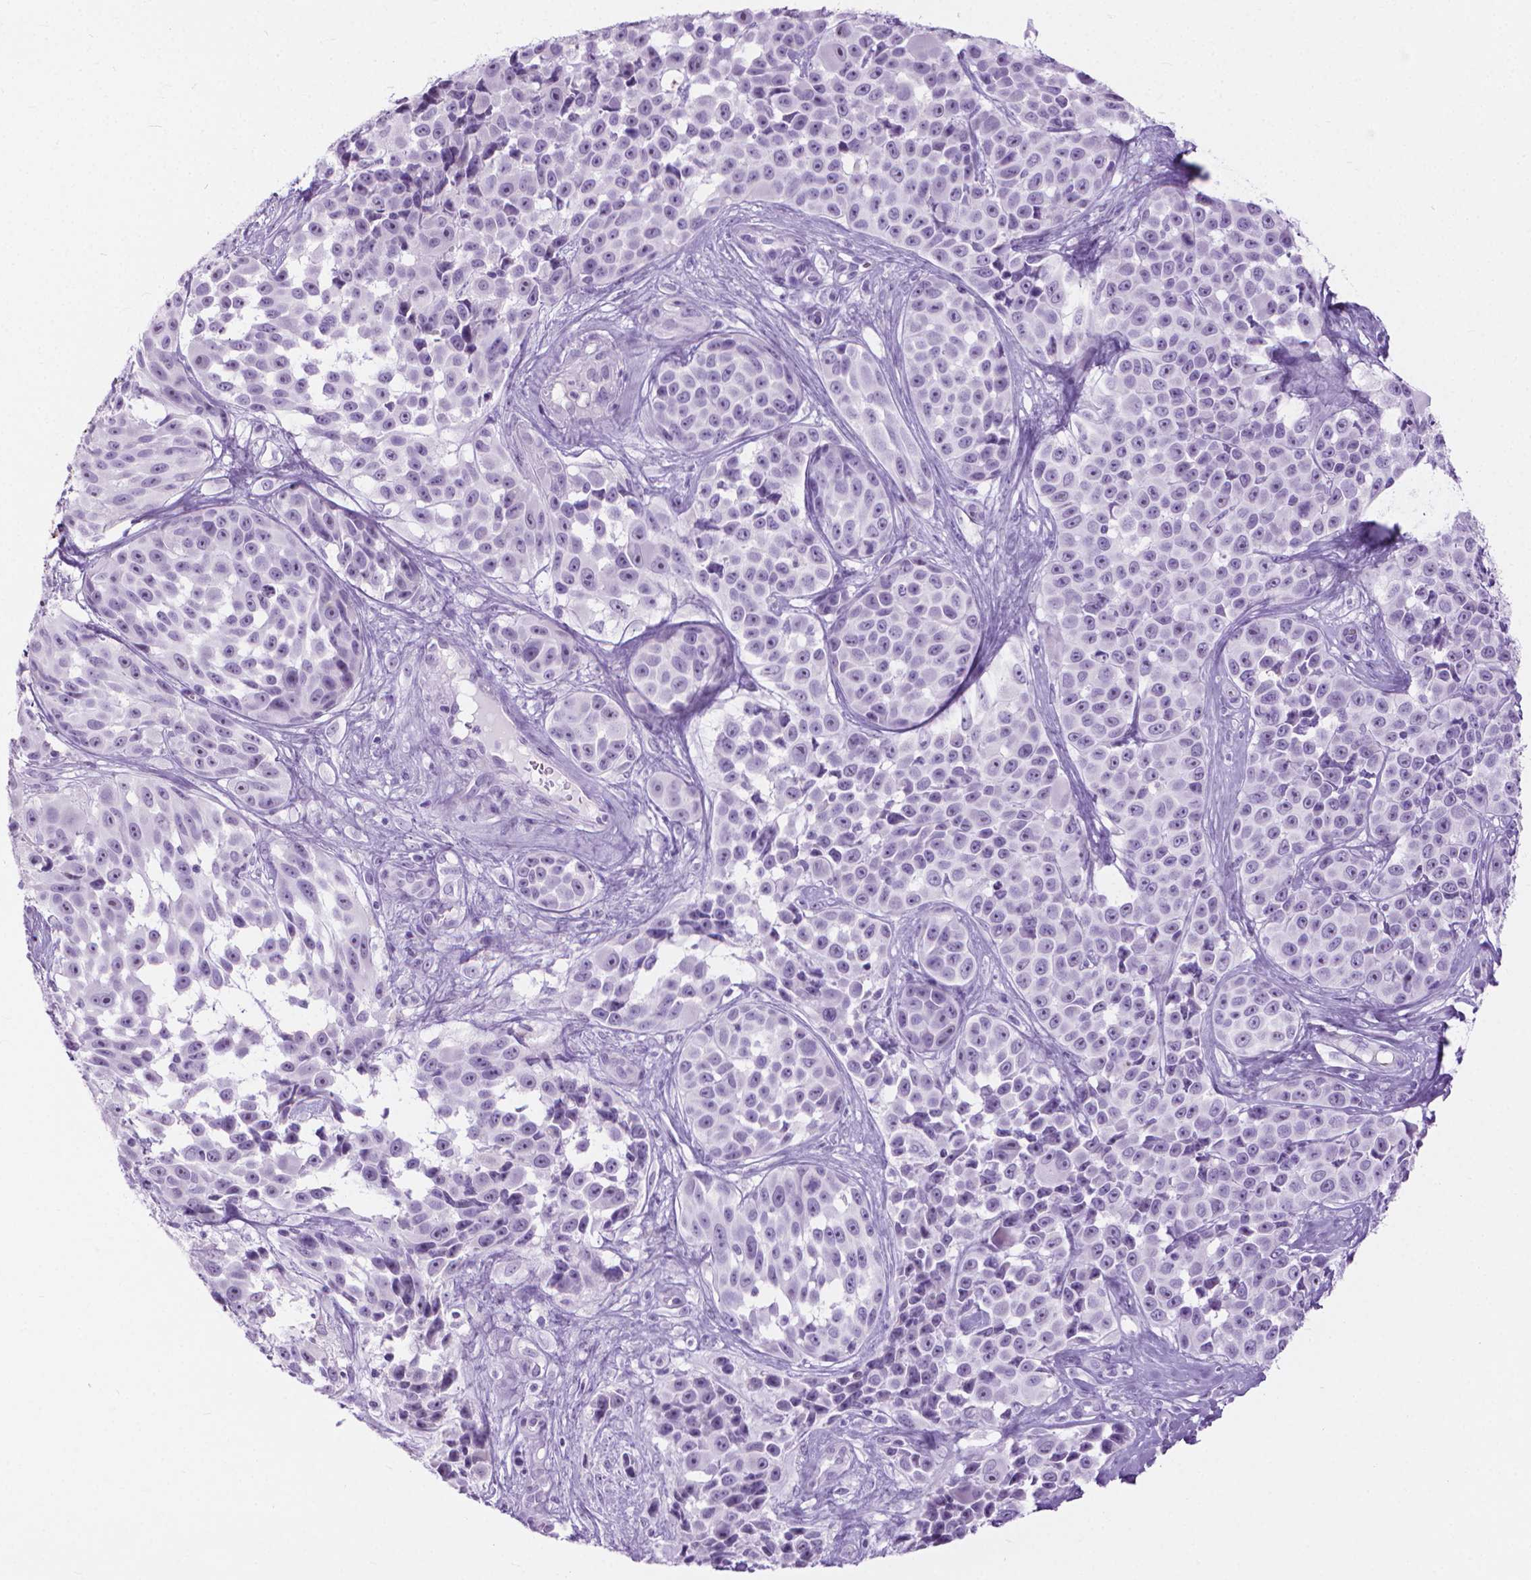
{"staining": {"intensity": "negative", "quantity": "none", "location": "none"}, "tissue": "melanoma", "cell_type": "Tumor cells", "image_type": "cancer", "snomed": [{"axis": "morphology", "description": "Malignant melanoma, NOS"}, {"axis": "topography", "description": "Skin"}], "caption": "Tumor cells show no significant staining in melanoma.", "gene": "HTR2B", "patient": {"sex": "female", "age": 88}}